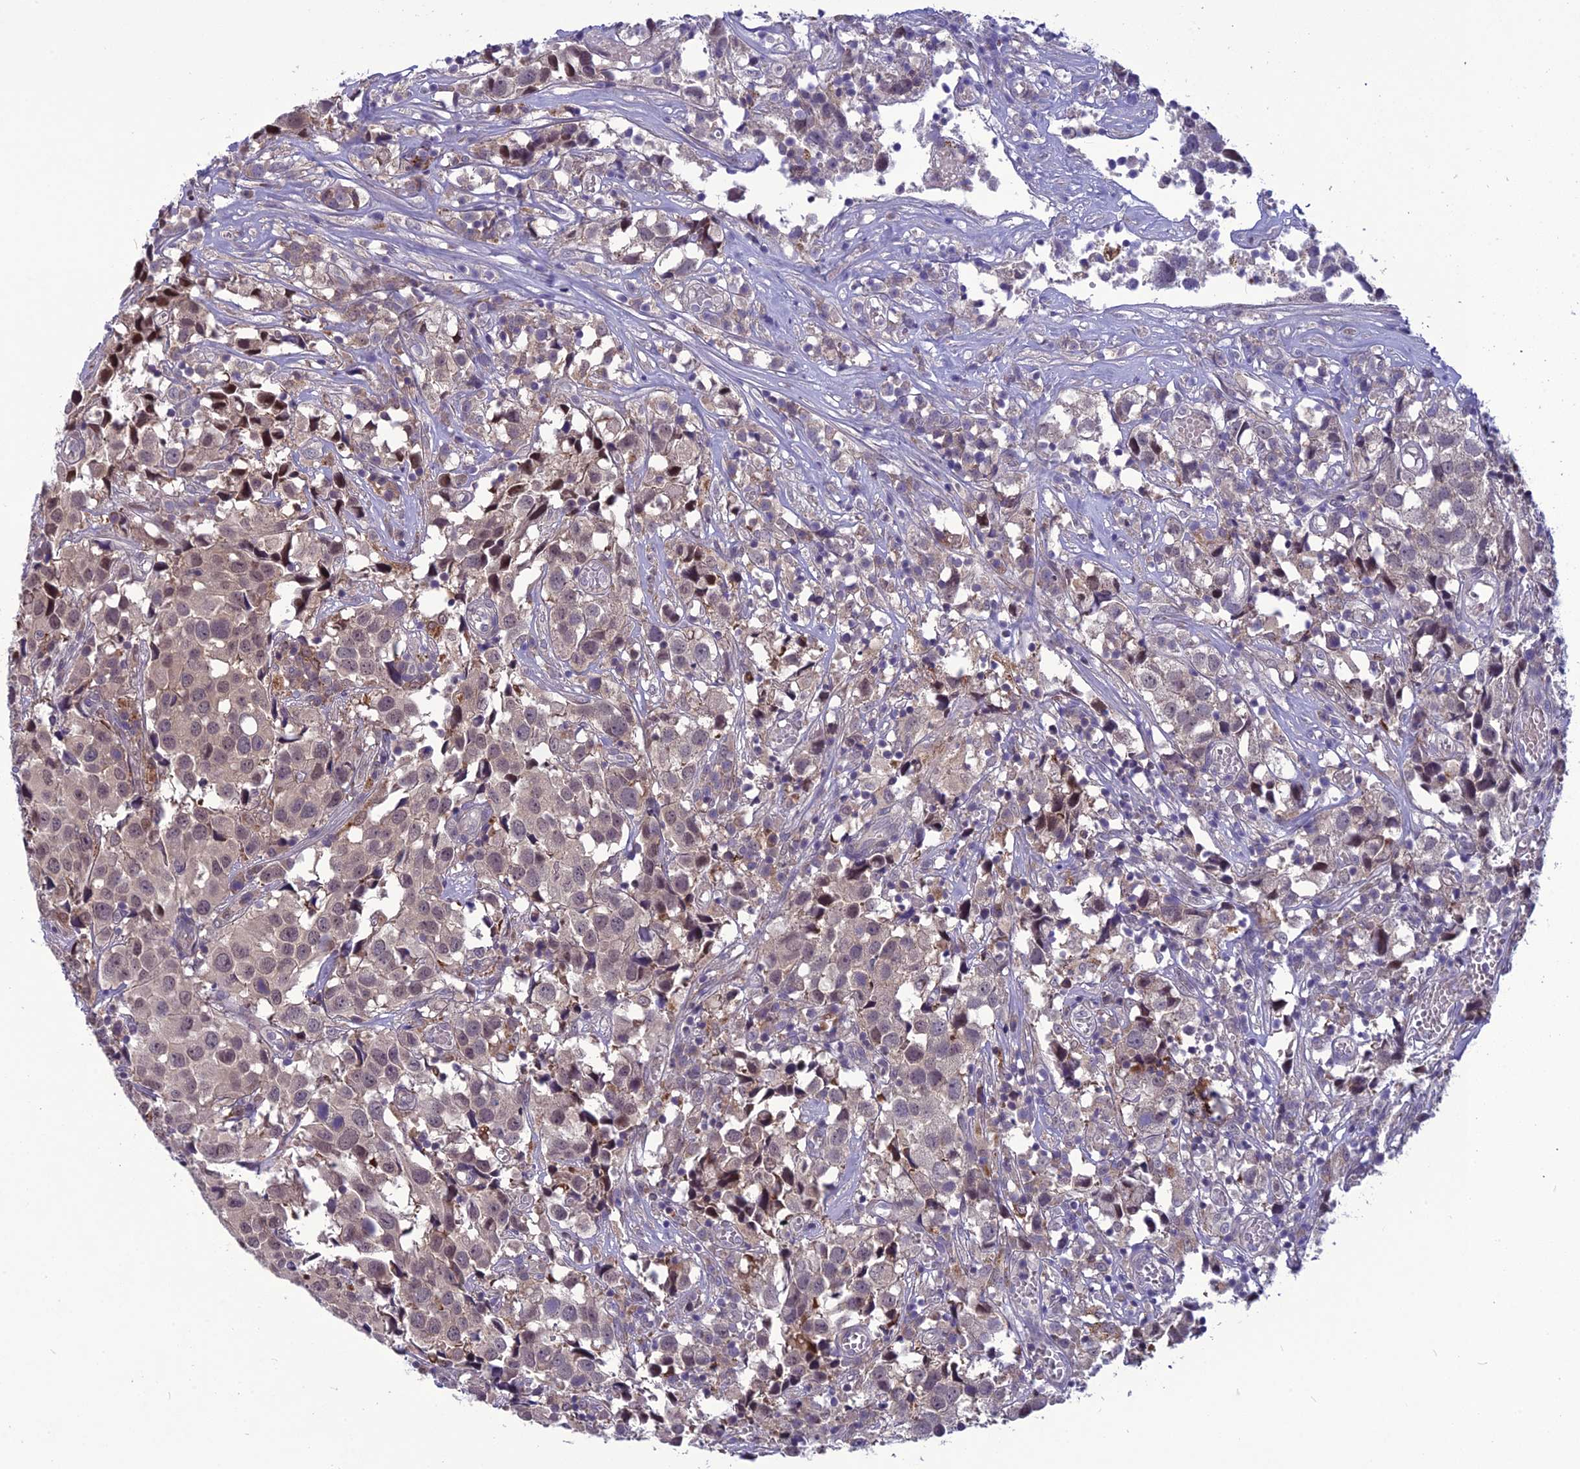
{"staining": {"intensity": "moderate", "quantity": "<25%", "location": "nuclear"}, "tissue": "urothelial cancer", "cell_type": "Tumor cells", "image_type": "cancer", "snomed": [{"axis": "morphology", "description": "Urothelial carcinoma, High grade"}, {"axis": "topography", "description": "Urinary bladder"}], "caption": "Protein expression analysis of human urothelial cancer reveals moderate nuclear expression in about <25% of tumor cells.", "gene": "PSMF1", "patient": {"sex": "female", "age": 75}}